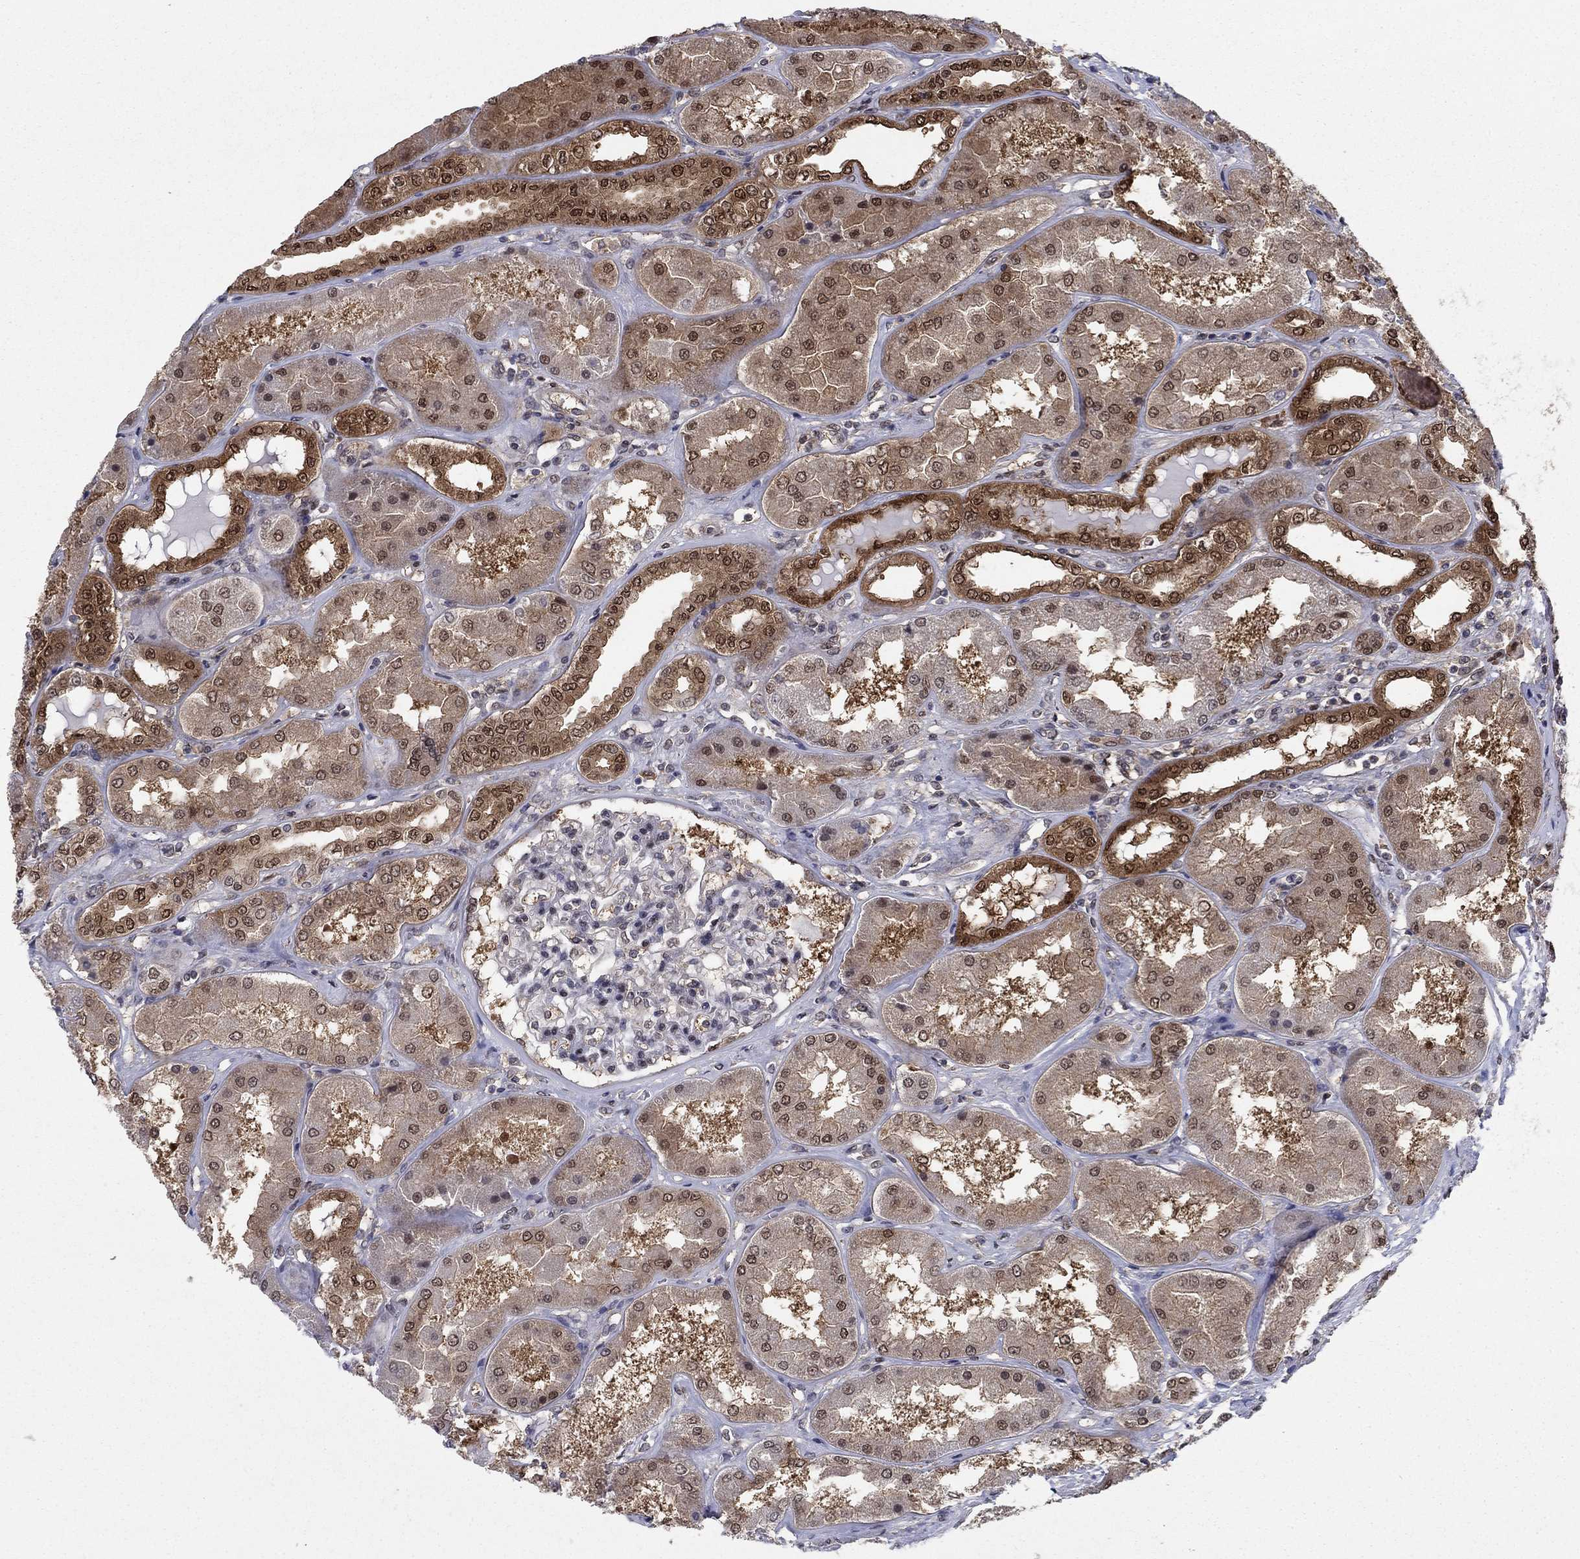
{"staining": {"intensity": "negative", "quantity": "none", "location": "none"}, "tissue": "kidney", "cell_type": "Cells in glomeruli", "image_type": "normal", "snomed": [{"axis": "morphology", "description": "Normal tissue, NOS"}, {"axis": "topography", "description": "Kidney"}], "caption": "IHC photomicrograph of unremarkable kidney: kidney stained with DAB (3,3'-diaminobenzidine) shows no significant protein staining in cells in glomeruli. The staining was performed using DAB to visualize the protein expression in brown, while the nuclei were stained in blue with hematoxylin (Magnification: 20x).", "gene": "FKBP4", "patient": {"sex": "female", "age": 56}}